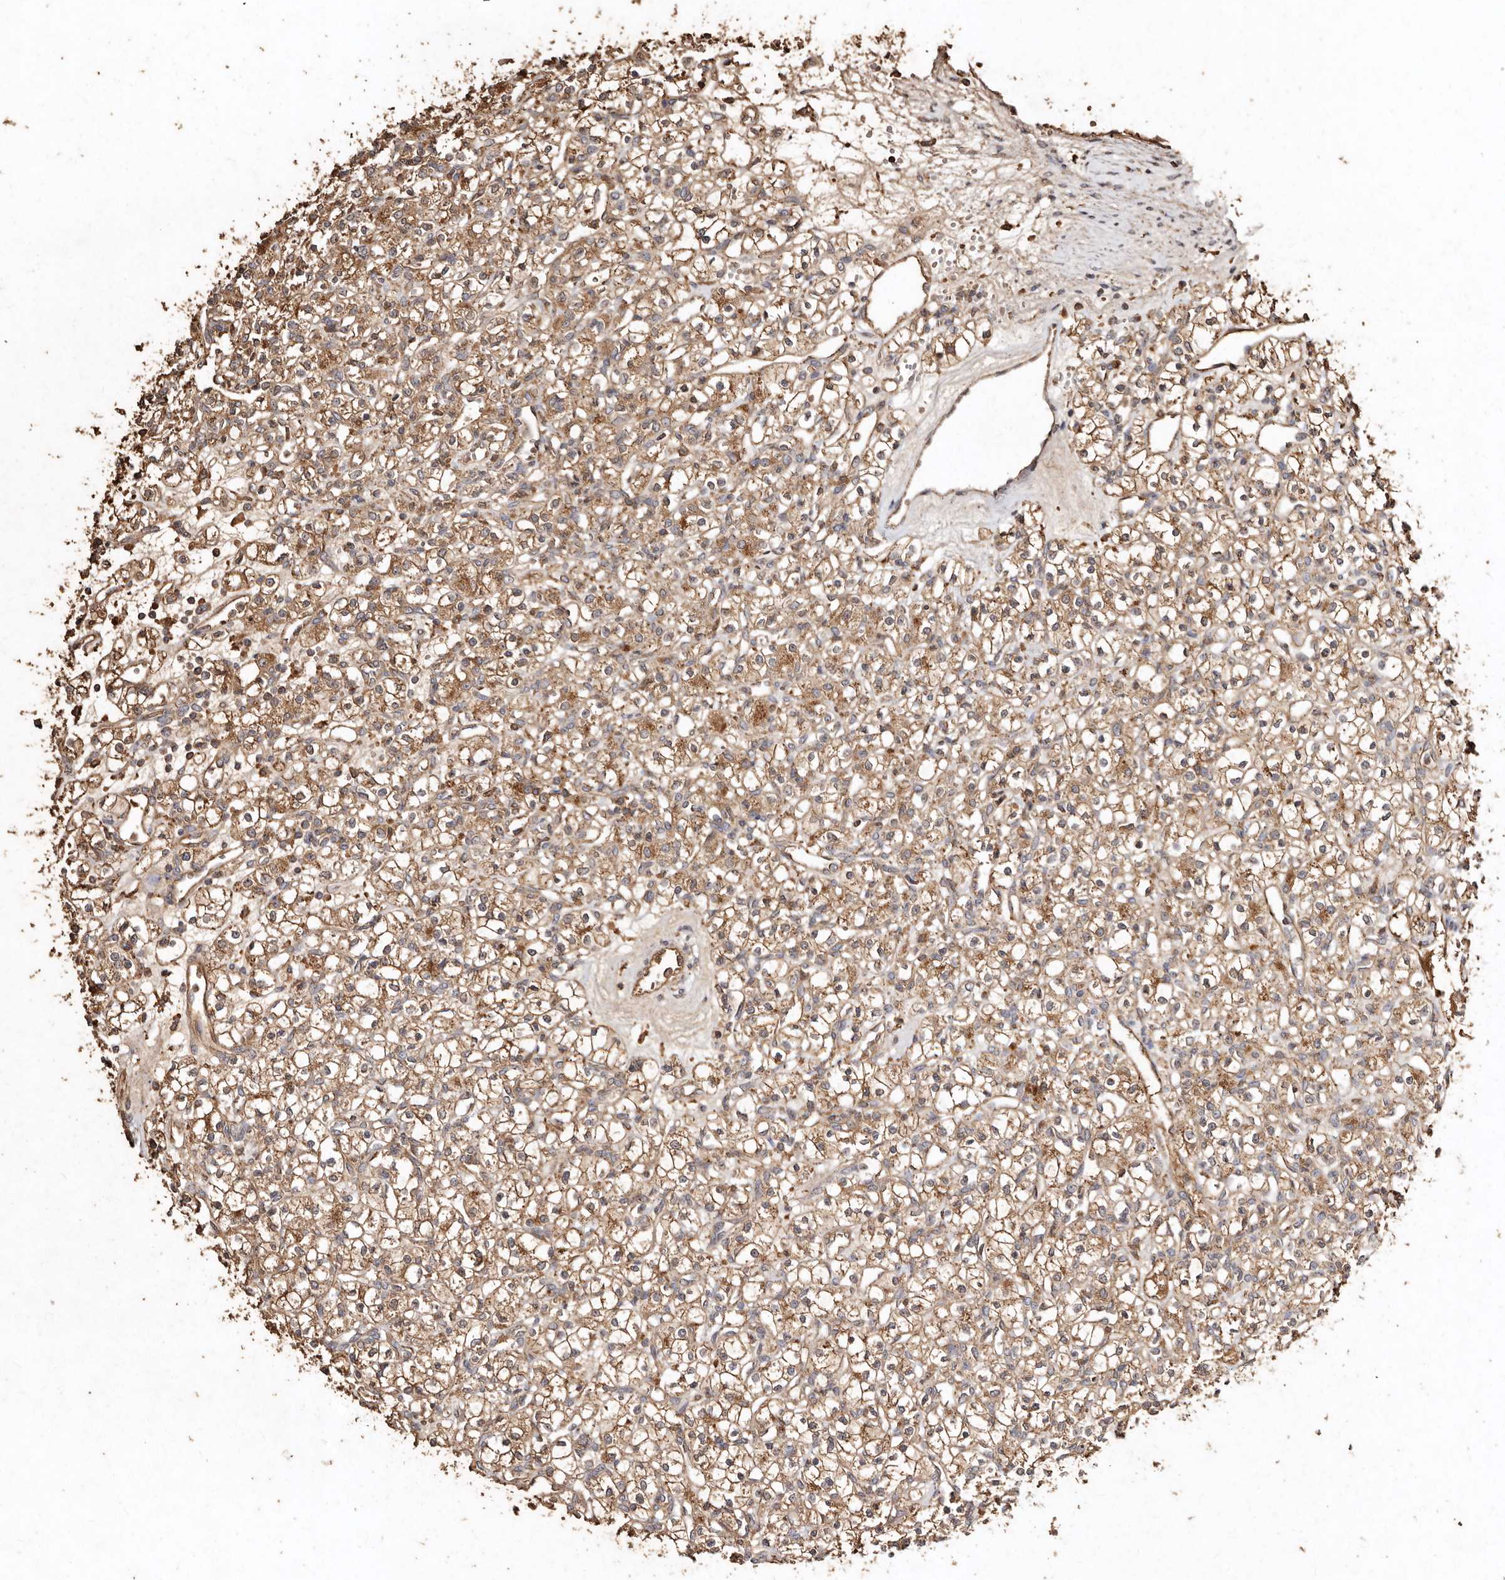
{"staining": {"intensity": "moderate", "quantity": ">75%", "location": "cytoplasmic/membranous"}, "tissue": "renal cancer", "cell_type": "Tumor cells", "image_type": "cancer", "snomed": [{"axis": "morphology", "description": "Adenocarcinoma, NOS"}, {"axis": "topography", "description": "Kidney"}], "caption": "This micrograph shows immunohistochemistry staining of human renal cancer, with medium moderate cytoplasmic/membranous staining in about >75% of tumor cells.", "gene": "FARS2", "patient": {"sex": "female", "age": 59}}